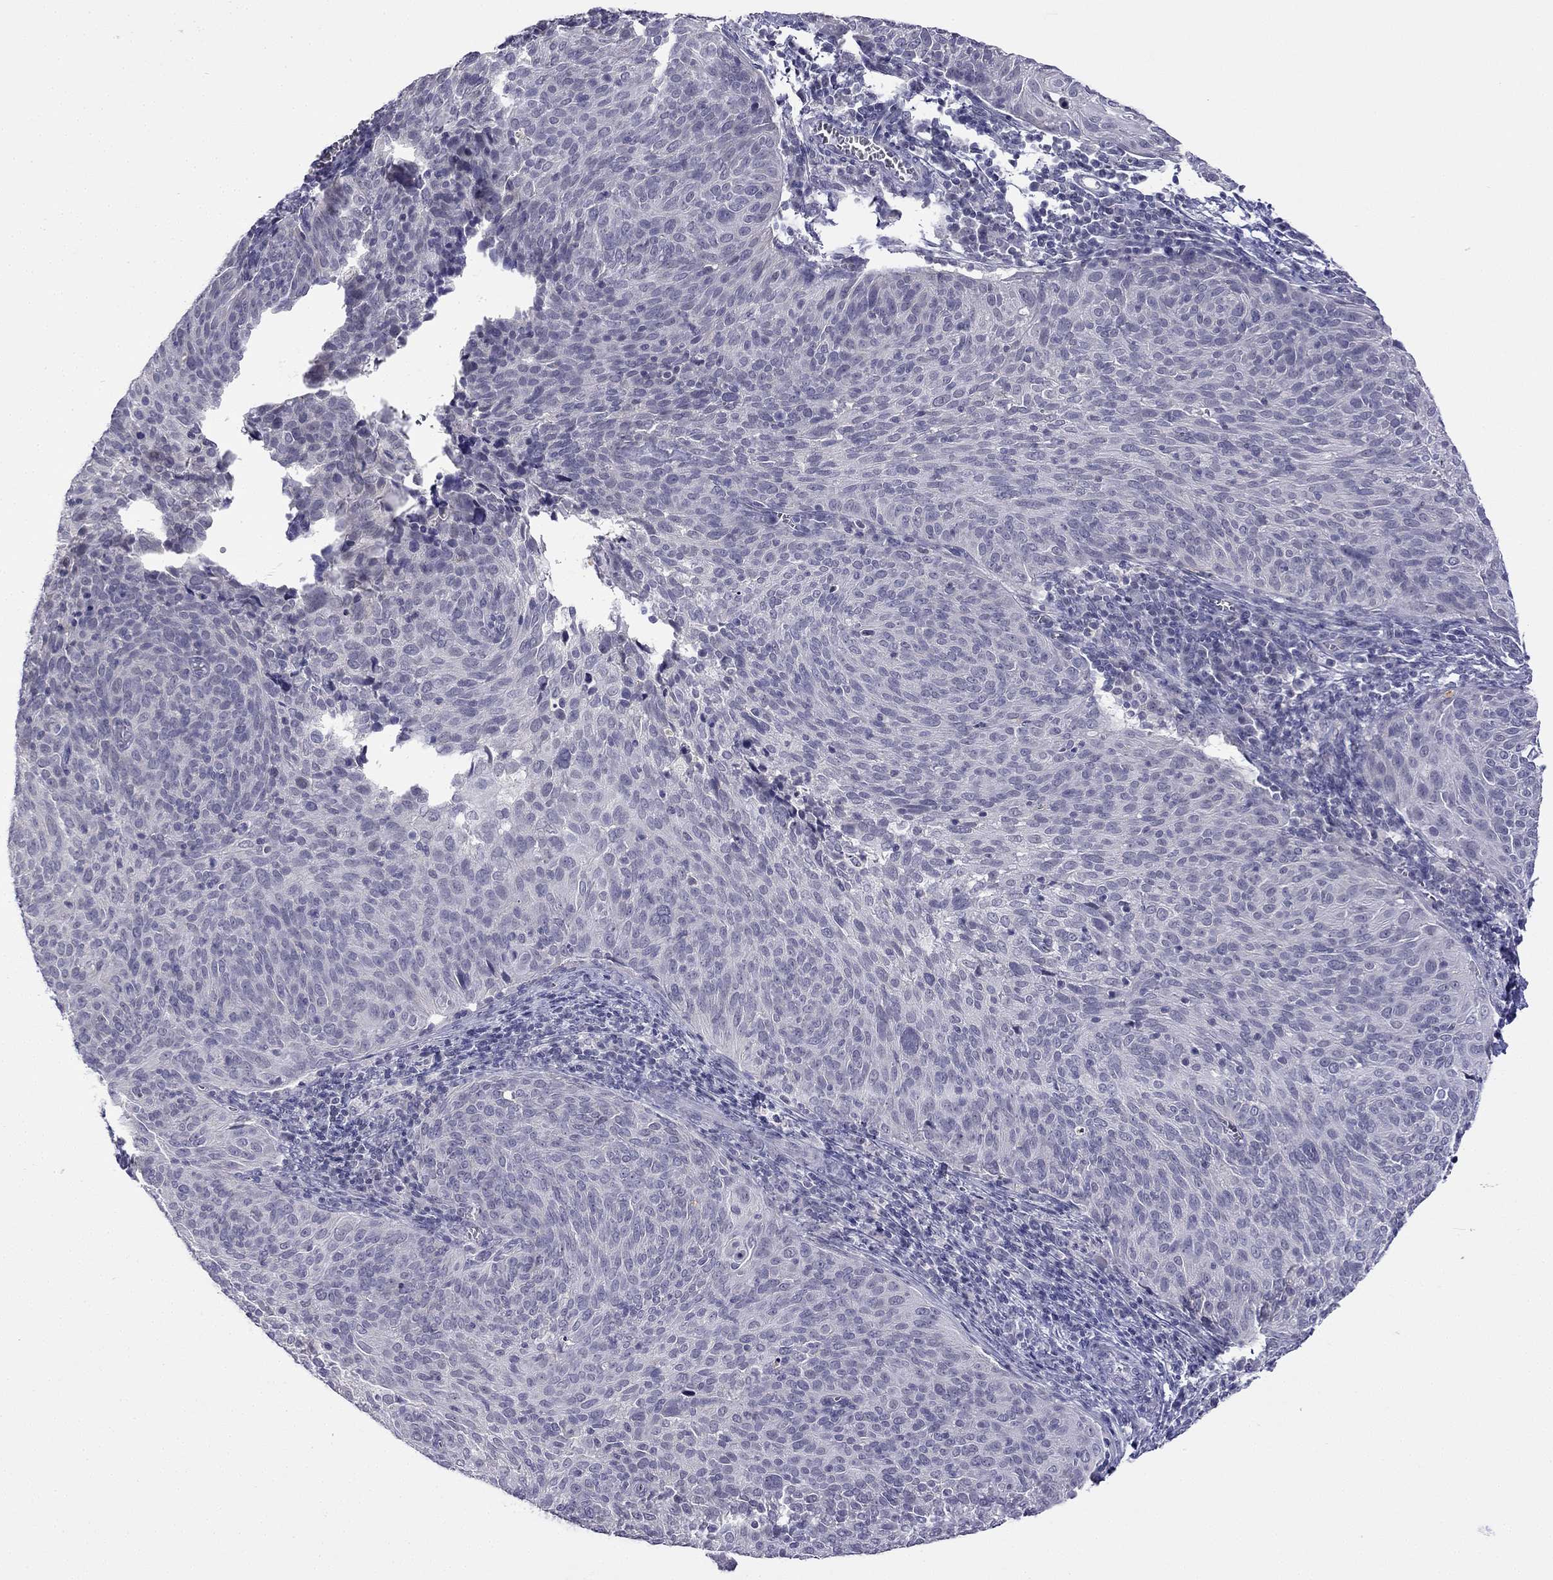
{"staining": {"intensity": "negative", "quantity": "none", "location": "none"}, "tissue": "cervical cancer", "cell_type": "Tumor cells", "image_type": "cancer", "snomed": [{"axis": "morphology", "description": "Squamous cell carcinoma, NOS"}, {"axis": "topography", "description": "Cervix"}], "caption": "Protein analysis of cervical cancer reveals no significant positivity in tumor cells. Nuclei are stained in blue.", "gene": "C5orf49", "patient": {"sex": "female", "age": 39}}